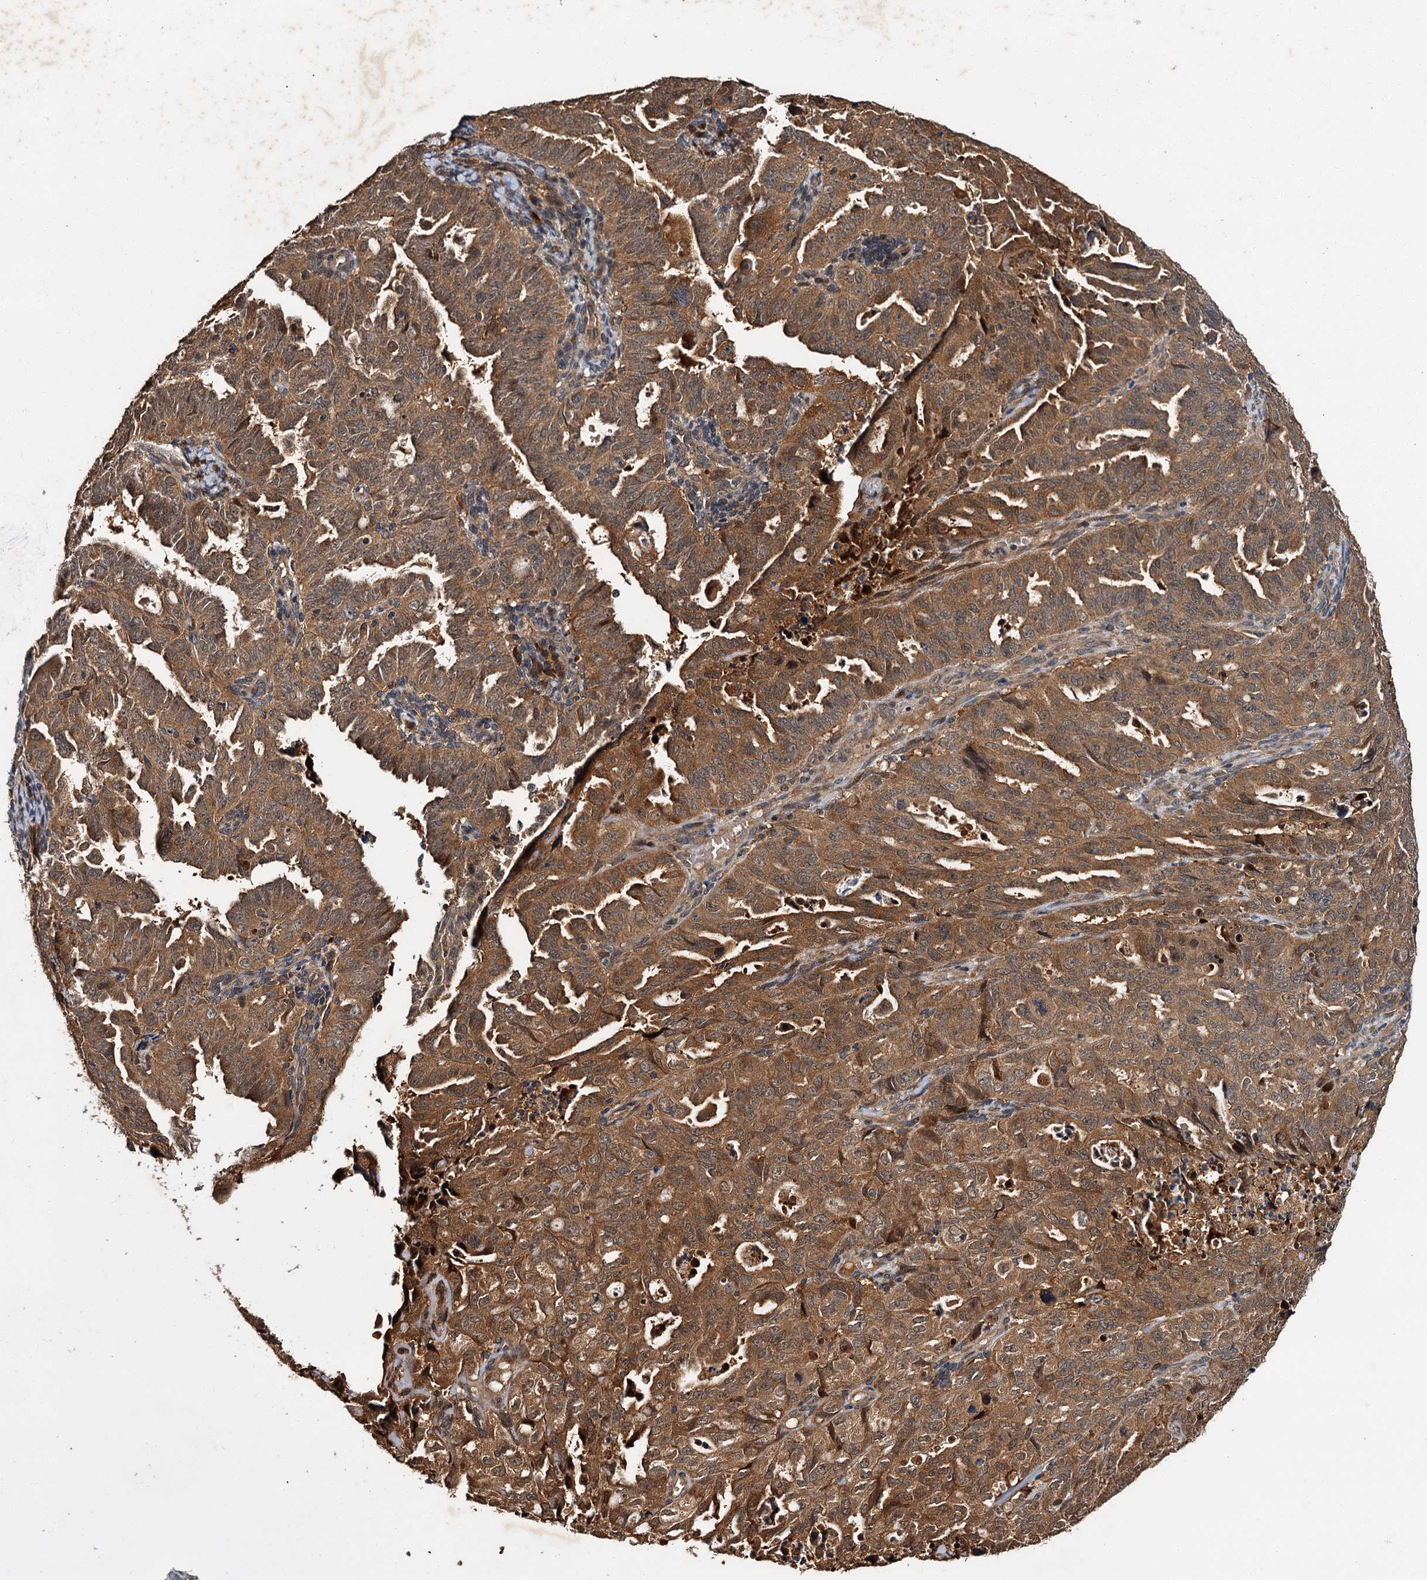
{"staining": {"intensity": "moderate", "quantity": ">75%", "location": "cytoplasmic/membranous"}, "tissue": "endometrial cancer", "cell_type": "Tumor cells", "image_type": "cancer", "snomed": [{"axis": "morphology", "description": "Adenocarcinoma, NOS"}, {"axis": "topography", "description": "Endometrium"}], "caption": "Immunohistochemical staining of human adenocarcinoma (endometrial) displays medium levels of moderate cytoplasmic/membranous protein expression in about >75% of tumor cells. (Brightfield microscopy of DAB IHC at high magnification).", "gene": "SLC46A3", "patient": {"sex": "female", "age": 65}}